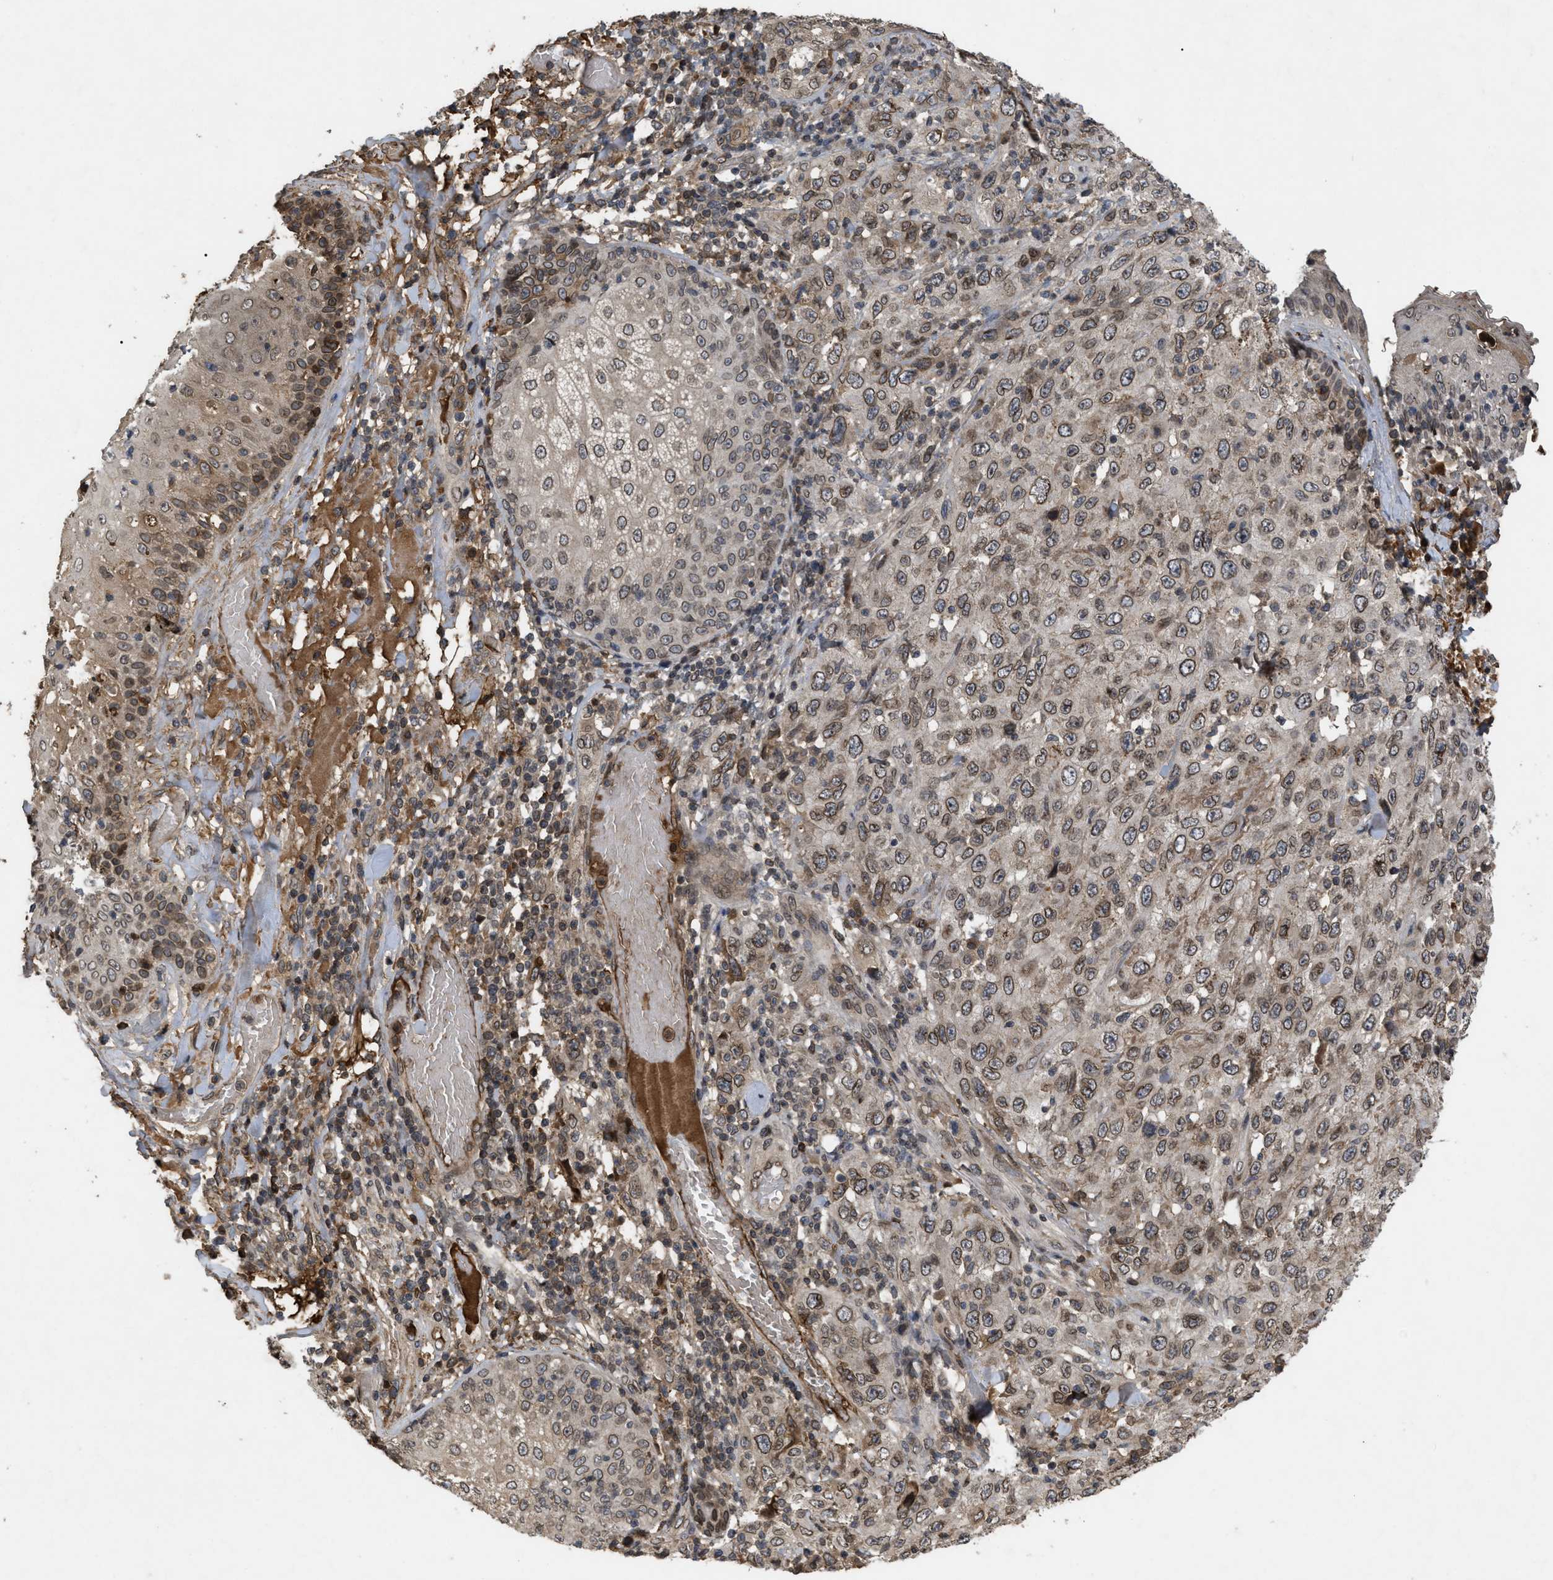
{"staining": {"intensity": "moderate", "quantity": ">75%", "location": "cytoplasmic/membranous,nuclear"}, "tissue": "skin cancer", "cell_type": "Tumor cells", "image_type": "cancer", "snomed": [{"axis": "morphology", "description": "Squamous cell carcinoma, NOS"}, {"axis": "topography", "description": "Skin"}], "caption": "A micrograph of squamous cell carcinoma (skin) stained for a protein exhibits moderate cytoplasmic/membranous and nuclear brown staining in tumor cells.", "gene": "CRY1", "patient": {"sex": "female", "age": 88}}